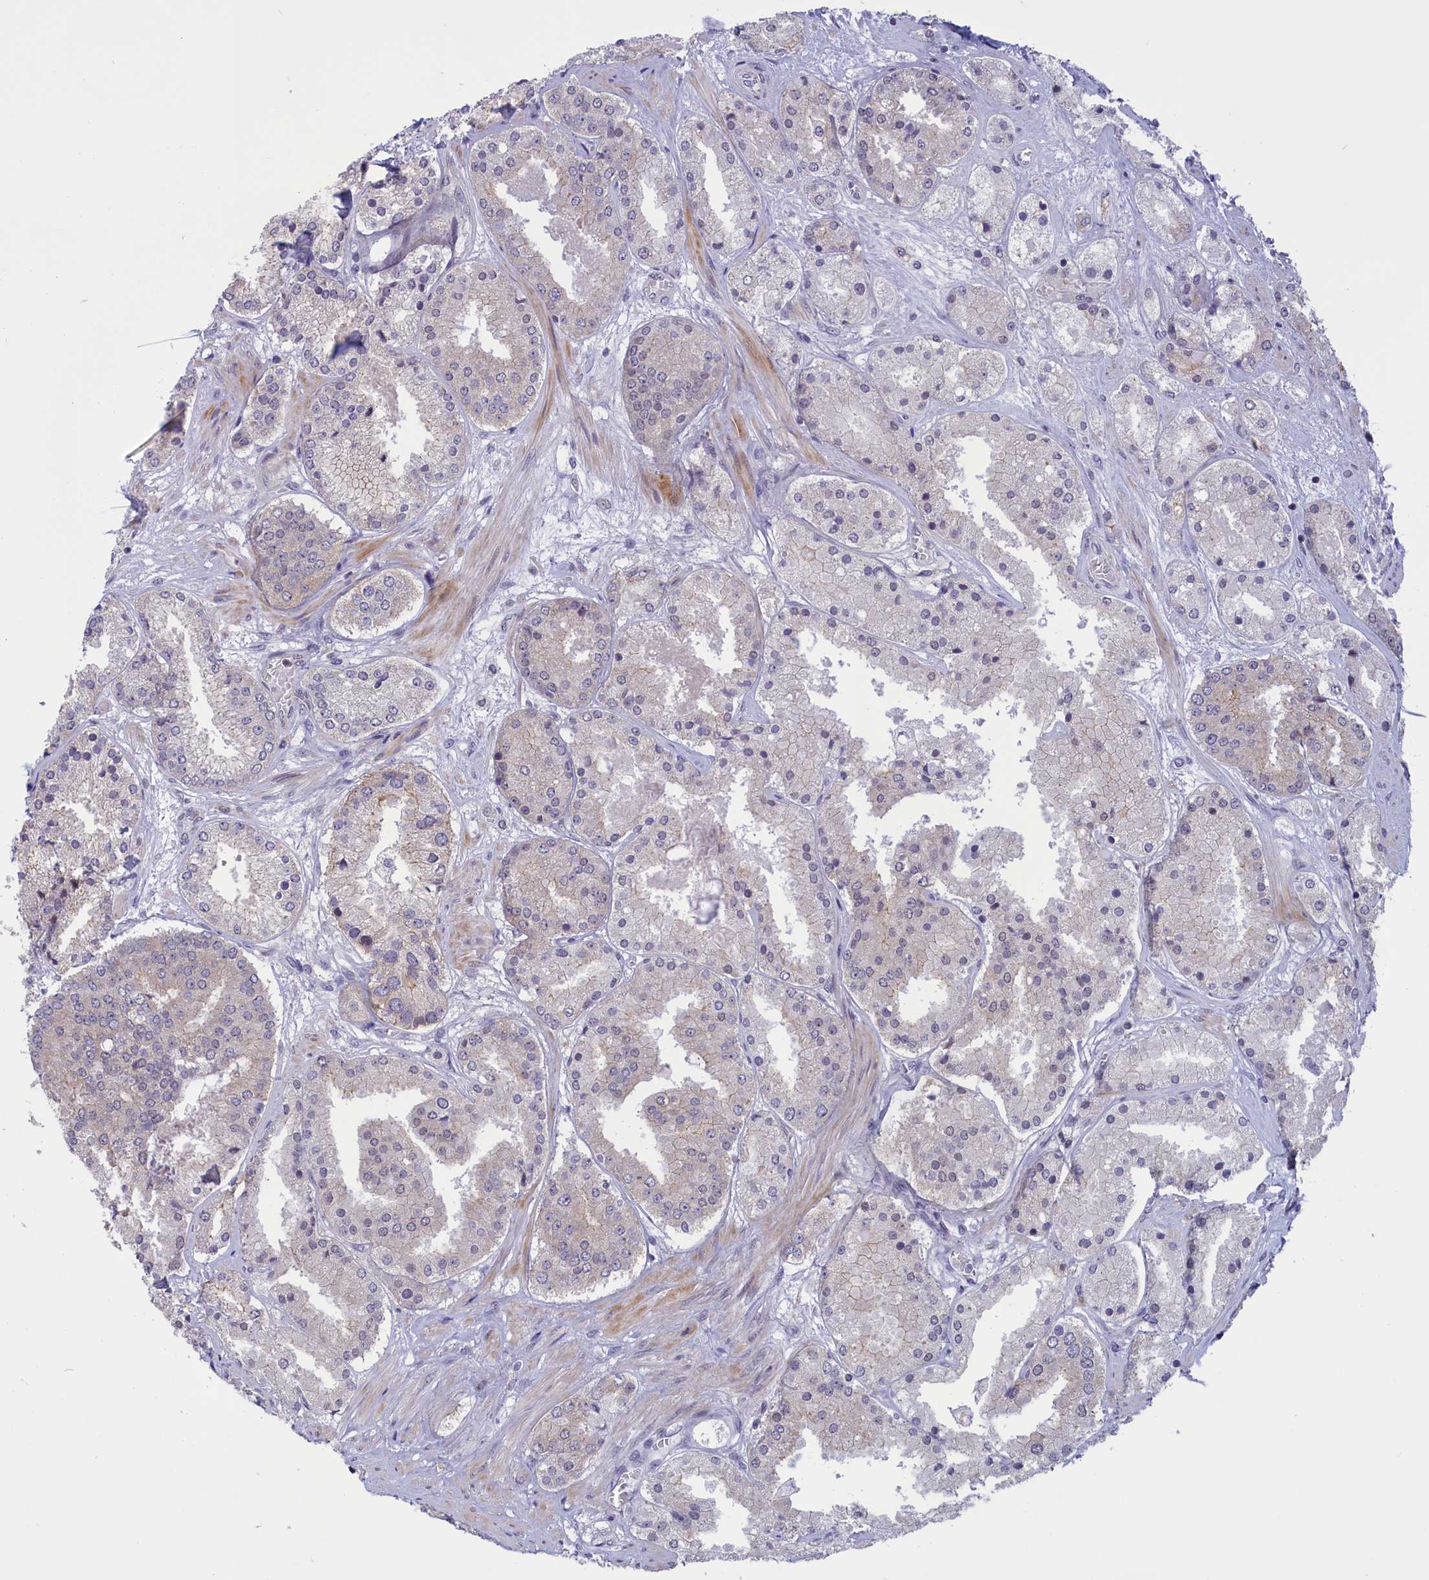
{"staining": {"intensity": "negative", "quantity": "none", "location": "none"}, "tissue": "prostate cancer", "cell_type": "Tumor cells", "image_type": "cancer", "snomed": [{"axis": "morphology", "description": "Adenocarcinoma, High grade"}, {"axis": "topography", "description": "Prostate"}], "caption": "Tumor cells are negative for brown protein staining in prostate cancer (adenocarcinoma (high-grade)).", "gene": "CORO2A", "patient": {"sex": "male", "age": 63}}